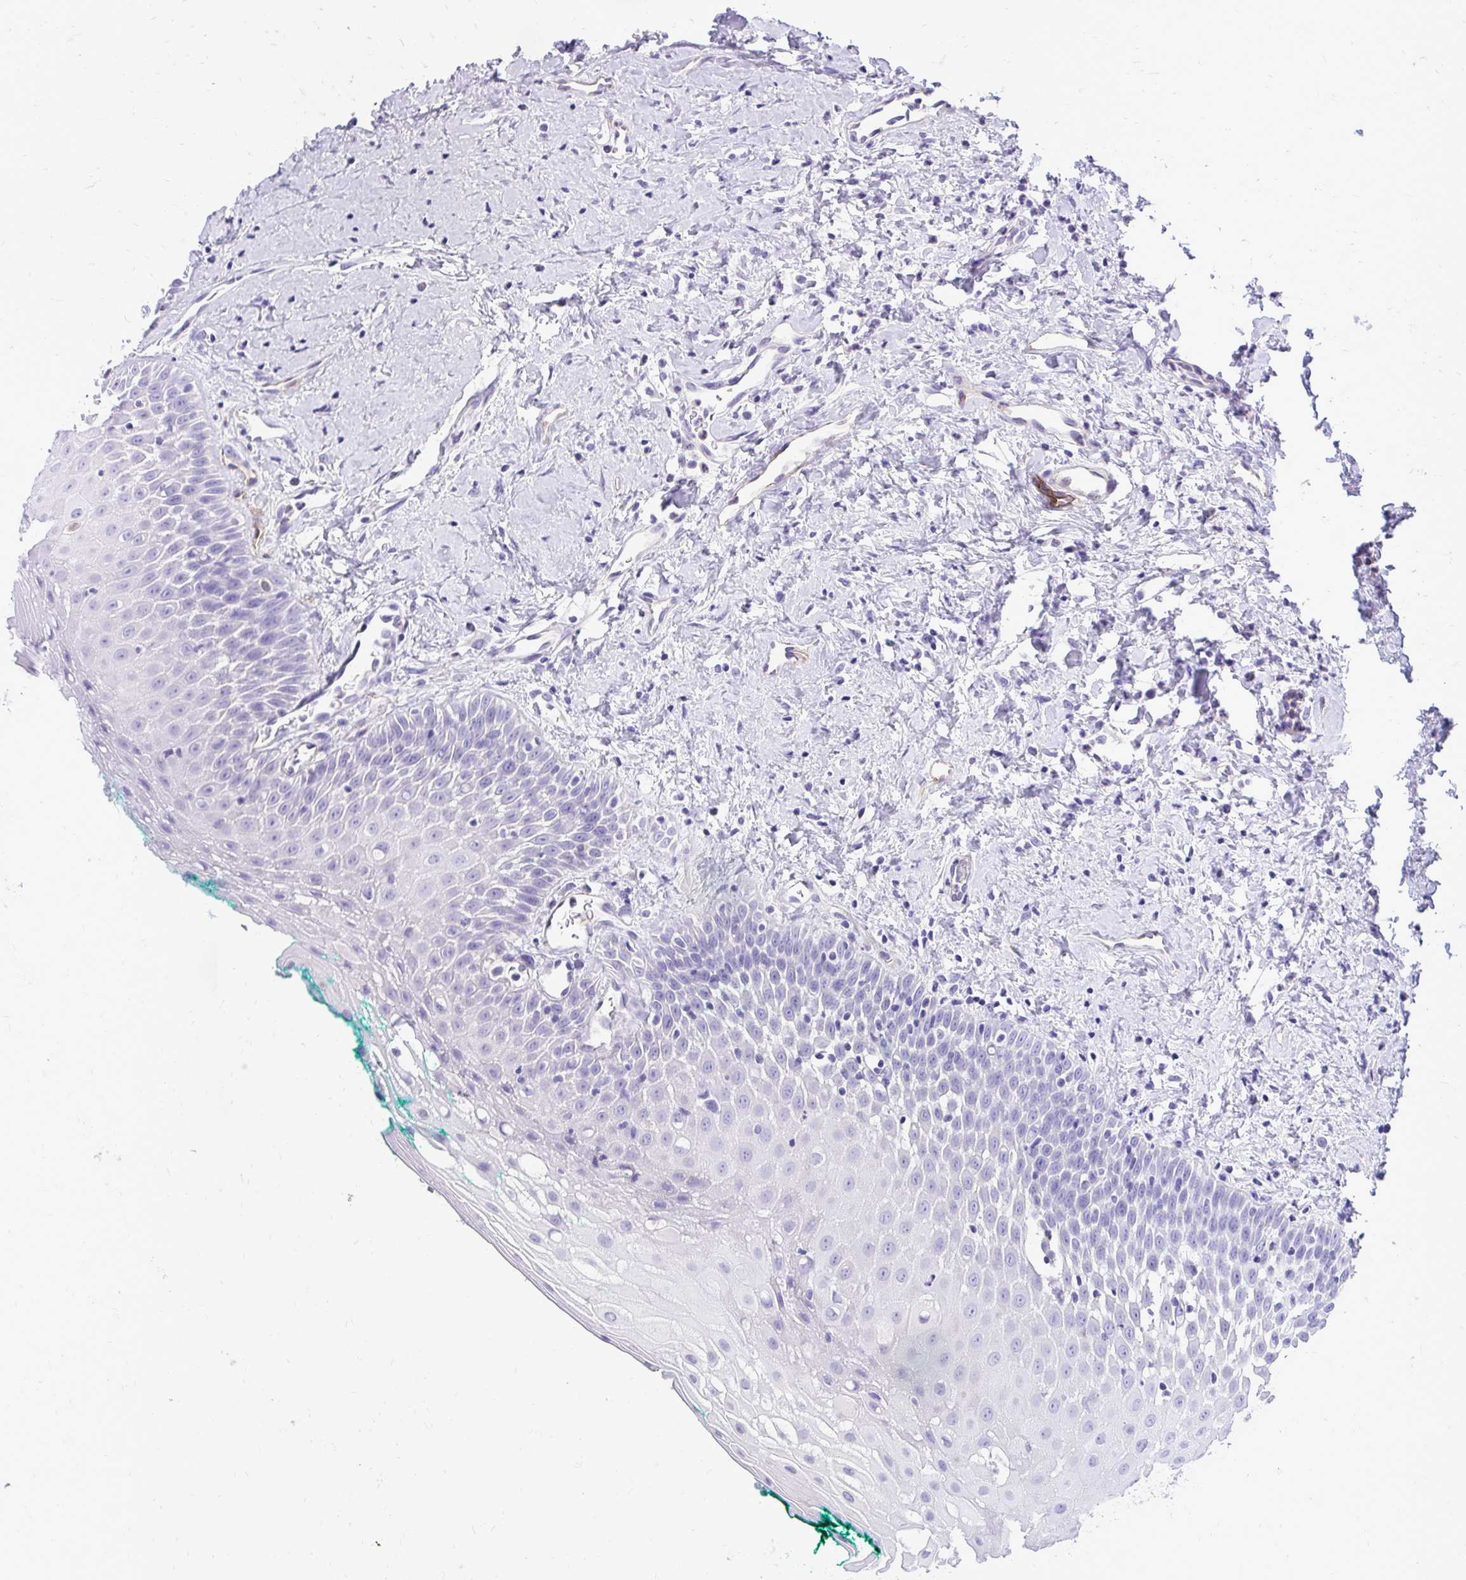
{"staining": {"intensity": "negative", "quantity": "none", "location": "none"}, "tissue": "oral mucosa", "cell_type": "Squamous epithelial cells", "image_type": "normal", "snomed": [{"axis": "morphology", "description": "Normal tissue, NOS"}, {"axis": "topography", "description": "Oral tissue"}], "caption": "Immunohistochemical staining of normal oral mucosa demonstrates no significant expression in squamous epithelial cells.", "gene": "PELI3", "patient": {"sex": "female", "age": 70}}